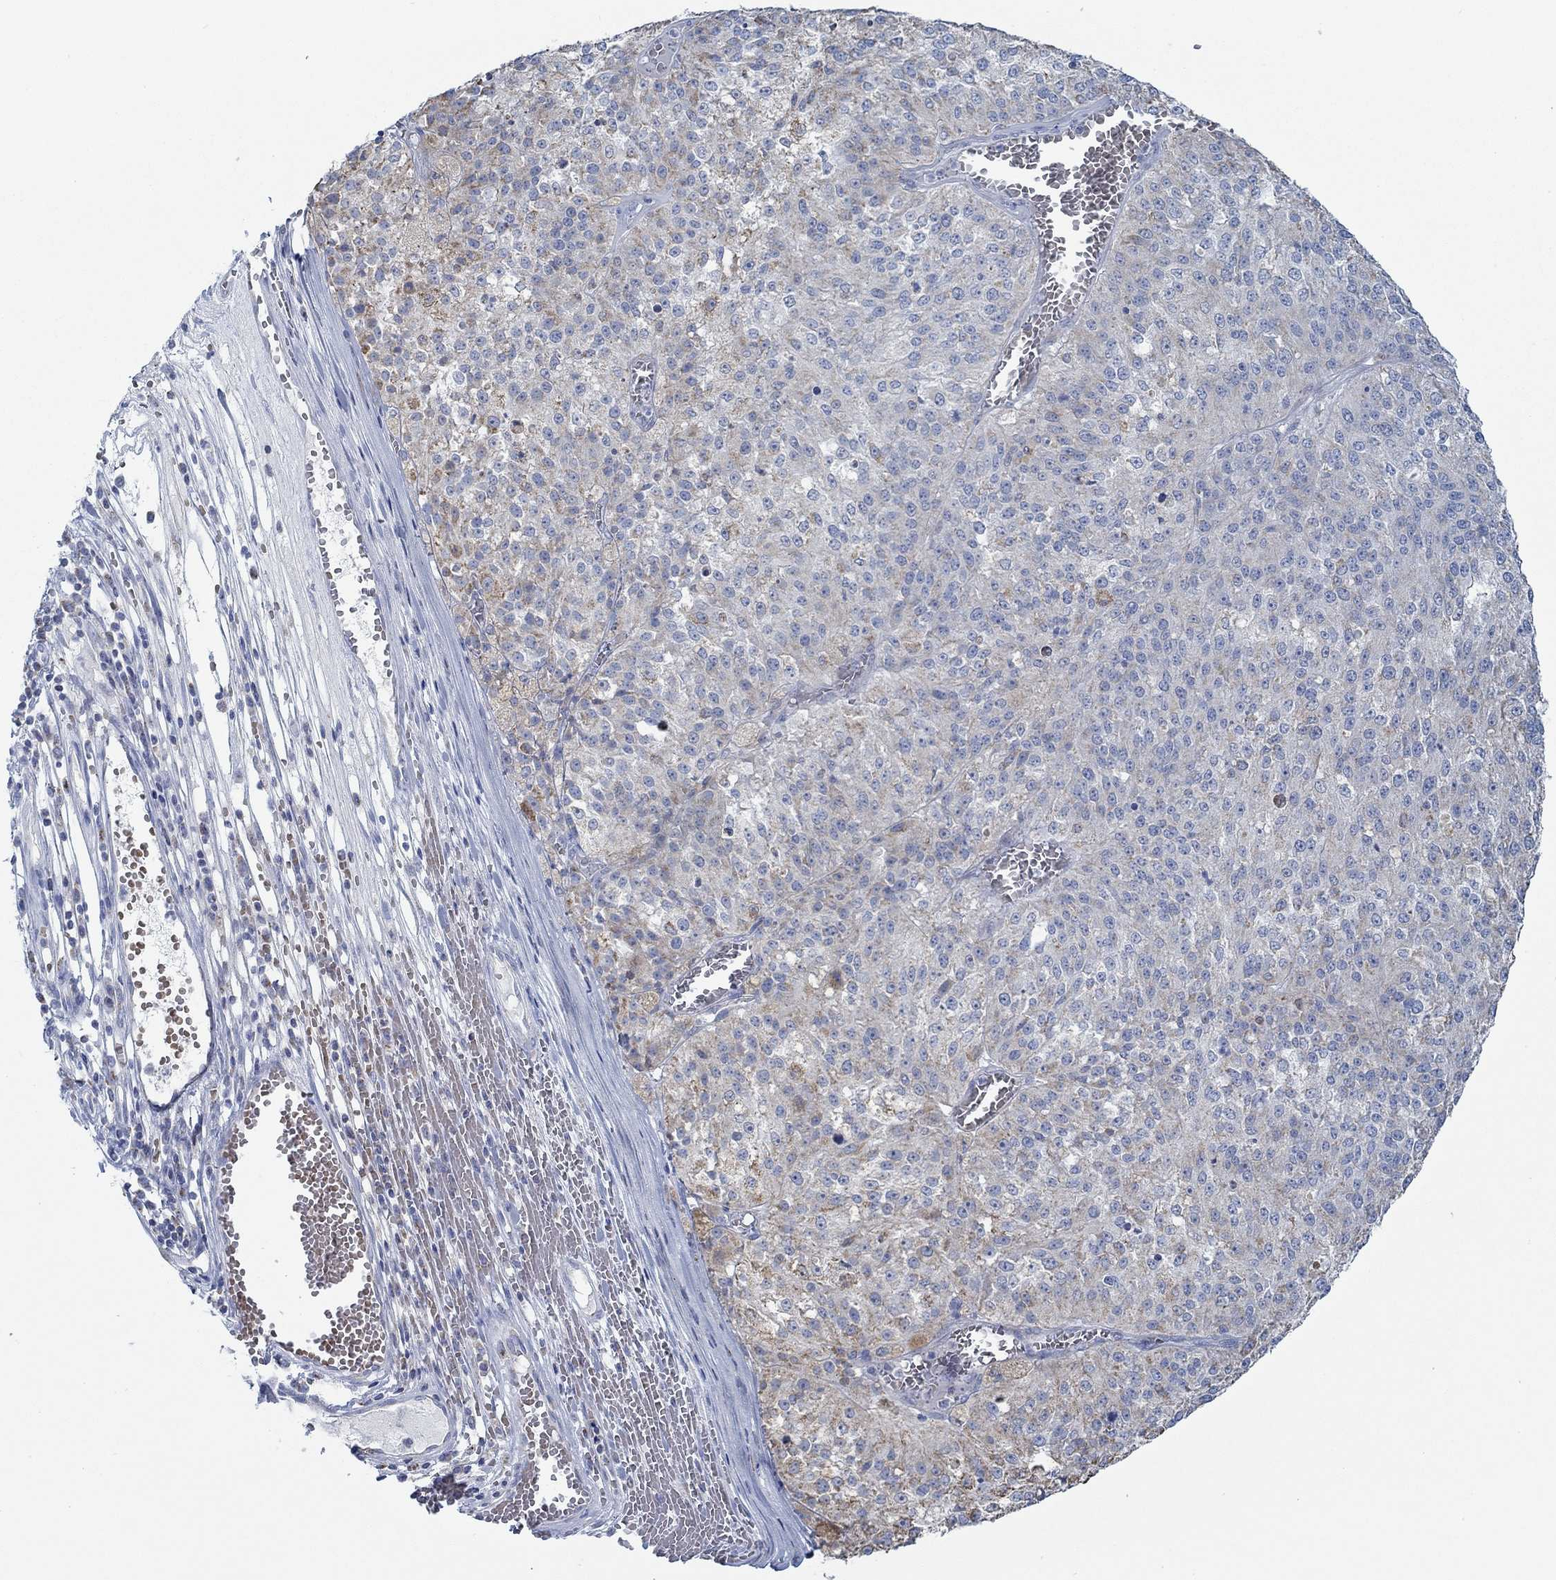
{"staining": {"intensity": "moderate", "quantity": "<25%", "location": "cytoplasmic/membranous"}, "tissue": "melanoma", "cell_type": "Tumor cells", "image_type": "cancer", "snomed": [{"axis": "morphology", "description": "Malignant melanoma, Metastatic site"}, {"axis": "topography", "description": "Lymph node"}], "caption": "A brown stain labels moderate cytoplasmic/membranous staining of a protein in human malignant melanoma (metastatic site) tumor cells.", "gene": "GLOD5", "patient": {"sex": "female", "age": 64}}